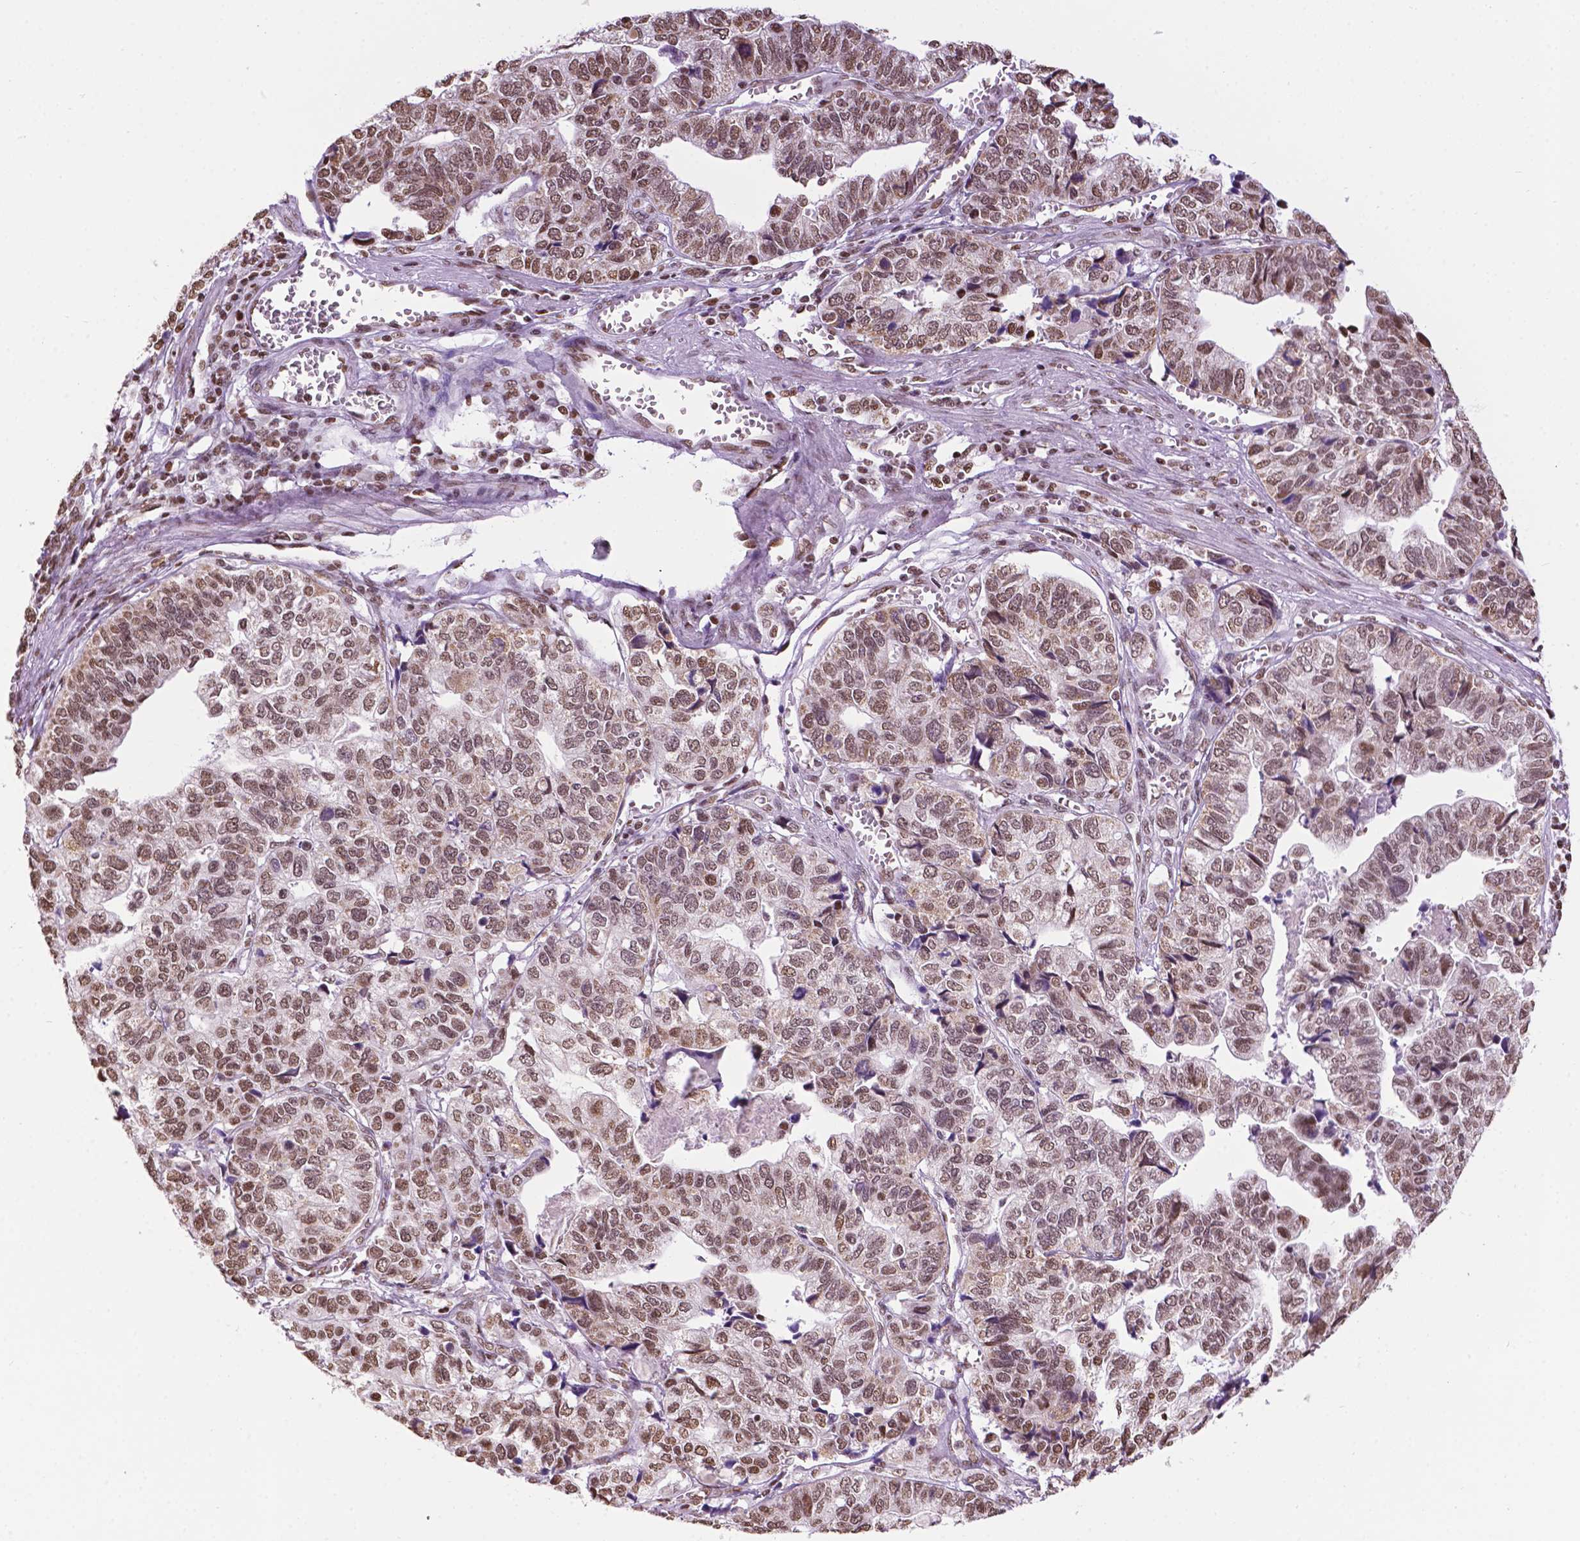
{"staining": {"intensity": "moderate", "quantity": ">75%", "location": "nuclear"}, "tissue": "stomach cancer", "cell_type": "Tumor cells", "image_type": "cancer", "snomed": [{"axis": "morphology", "description": "Adenocarcinoma, NOS"}, {"axis": "topography", "description": "Stomach, upper"}], "caption": "IHC (DAB (3,3'-diaminobenzidine)) staining of stomach adenocarcinoma exhibits moderate nuclear protein expression in about >75% of tumor cells.", "gene": "COL23A1", "patient": {"sex": "female", "age": 67}}